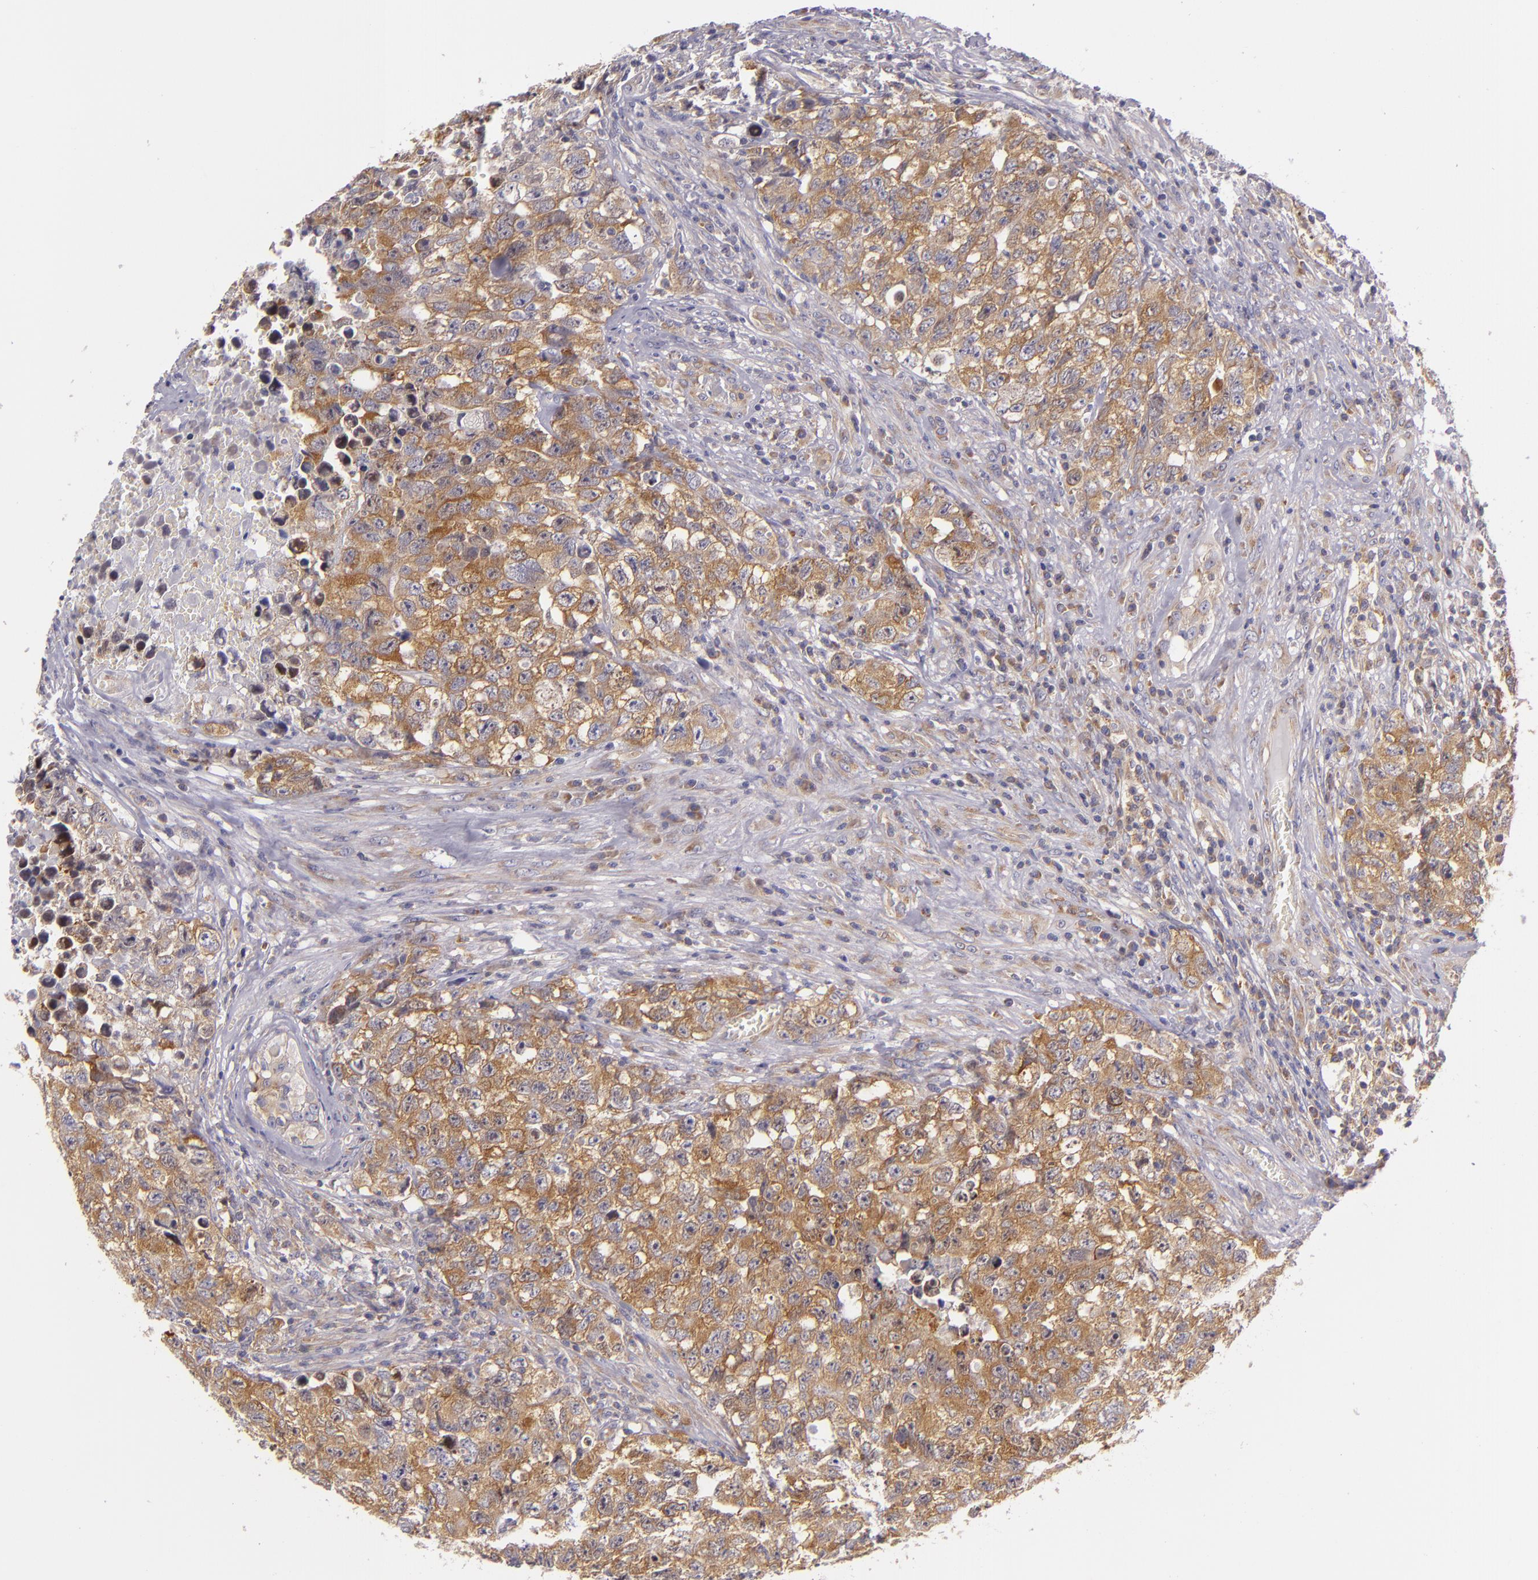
{"staining": {"intensity": "moderate", "quantity": "25%-75%", "location": "cytoplasmic/membranous"}, "tissue": "testis cancer", "cell_type": "Tumor cells", "image_type": "cancer", "snomed": [{"axis": "morphology", "description": "Carcinoma, Embryonal, NOS"}, {"axis": "topography", "description": "Testis"}], "caption": "About 25%-75% of tumor cells in testis embryonal carcinoma demonstrate moderate cytoplasmic/membranous protein expression as visualized by brown immunohistochemical staining.", "gene": "UPF3B", "patient": {"sex": "male", "age": 31}}